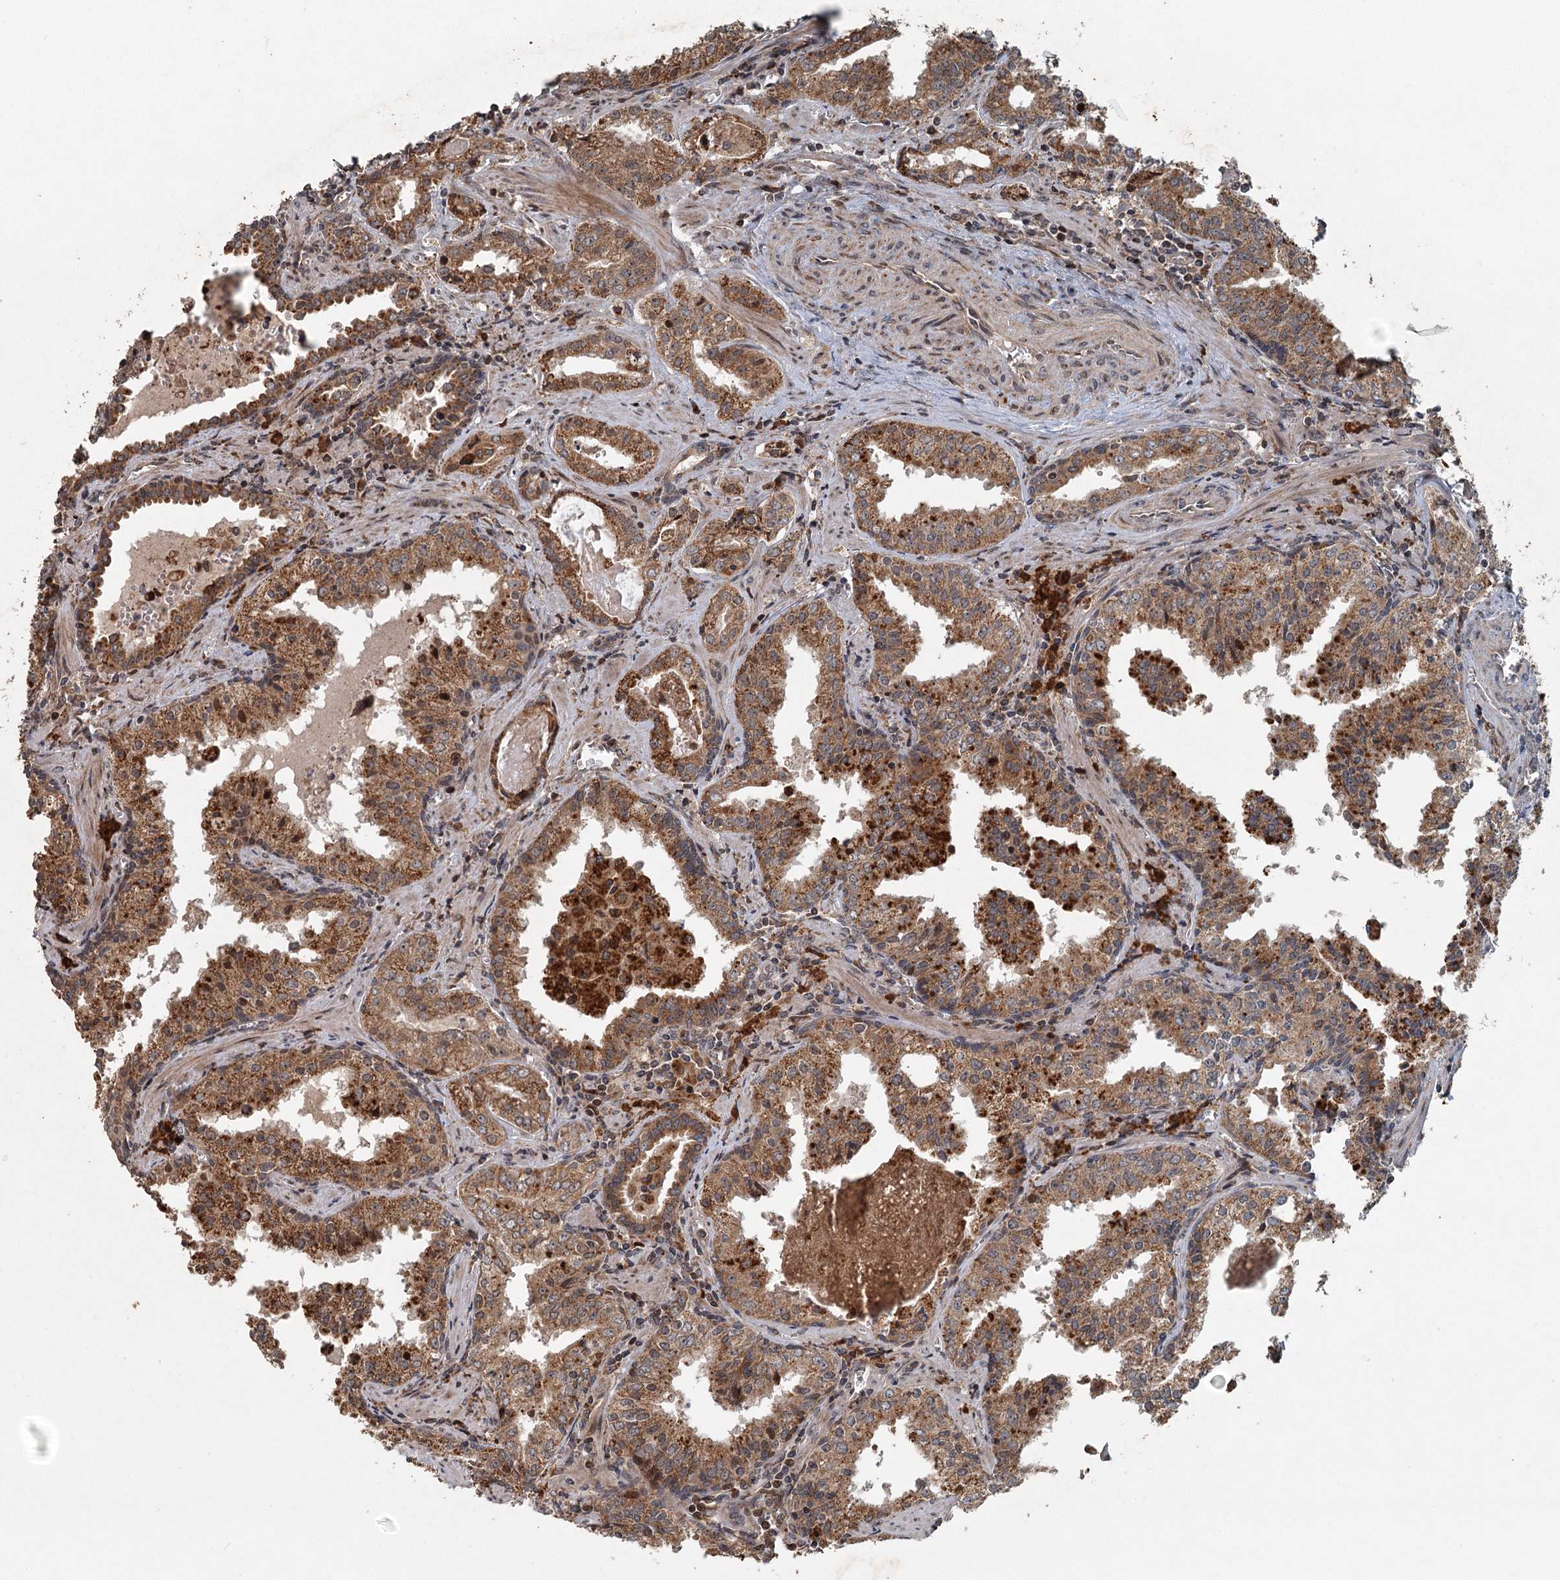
{"staining": {"intensity": "strong", "quantity": ">75%", "location": "cytoplasmic/membranous"}, "tissue": "prostate cancer", "cell_type": "Tumor cells", "image_type": "cancer", "snomed": [{"axis": "morphology", "description": "Adenocarcinoma, High grade"}, {"axis": "topography", "description": "Prostate"}], "caption": "This image shows immunohistochemistry staining of human prostate cancer, with high strong cytoplasmic/membranous positivity in approximately >75% of tumor cells.", "gene": "SRPX2", "patient": {"sex": "male", "age": 68}}